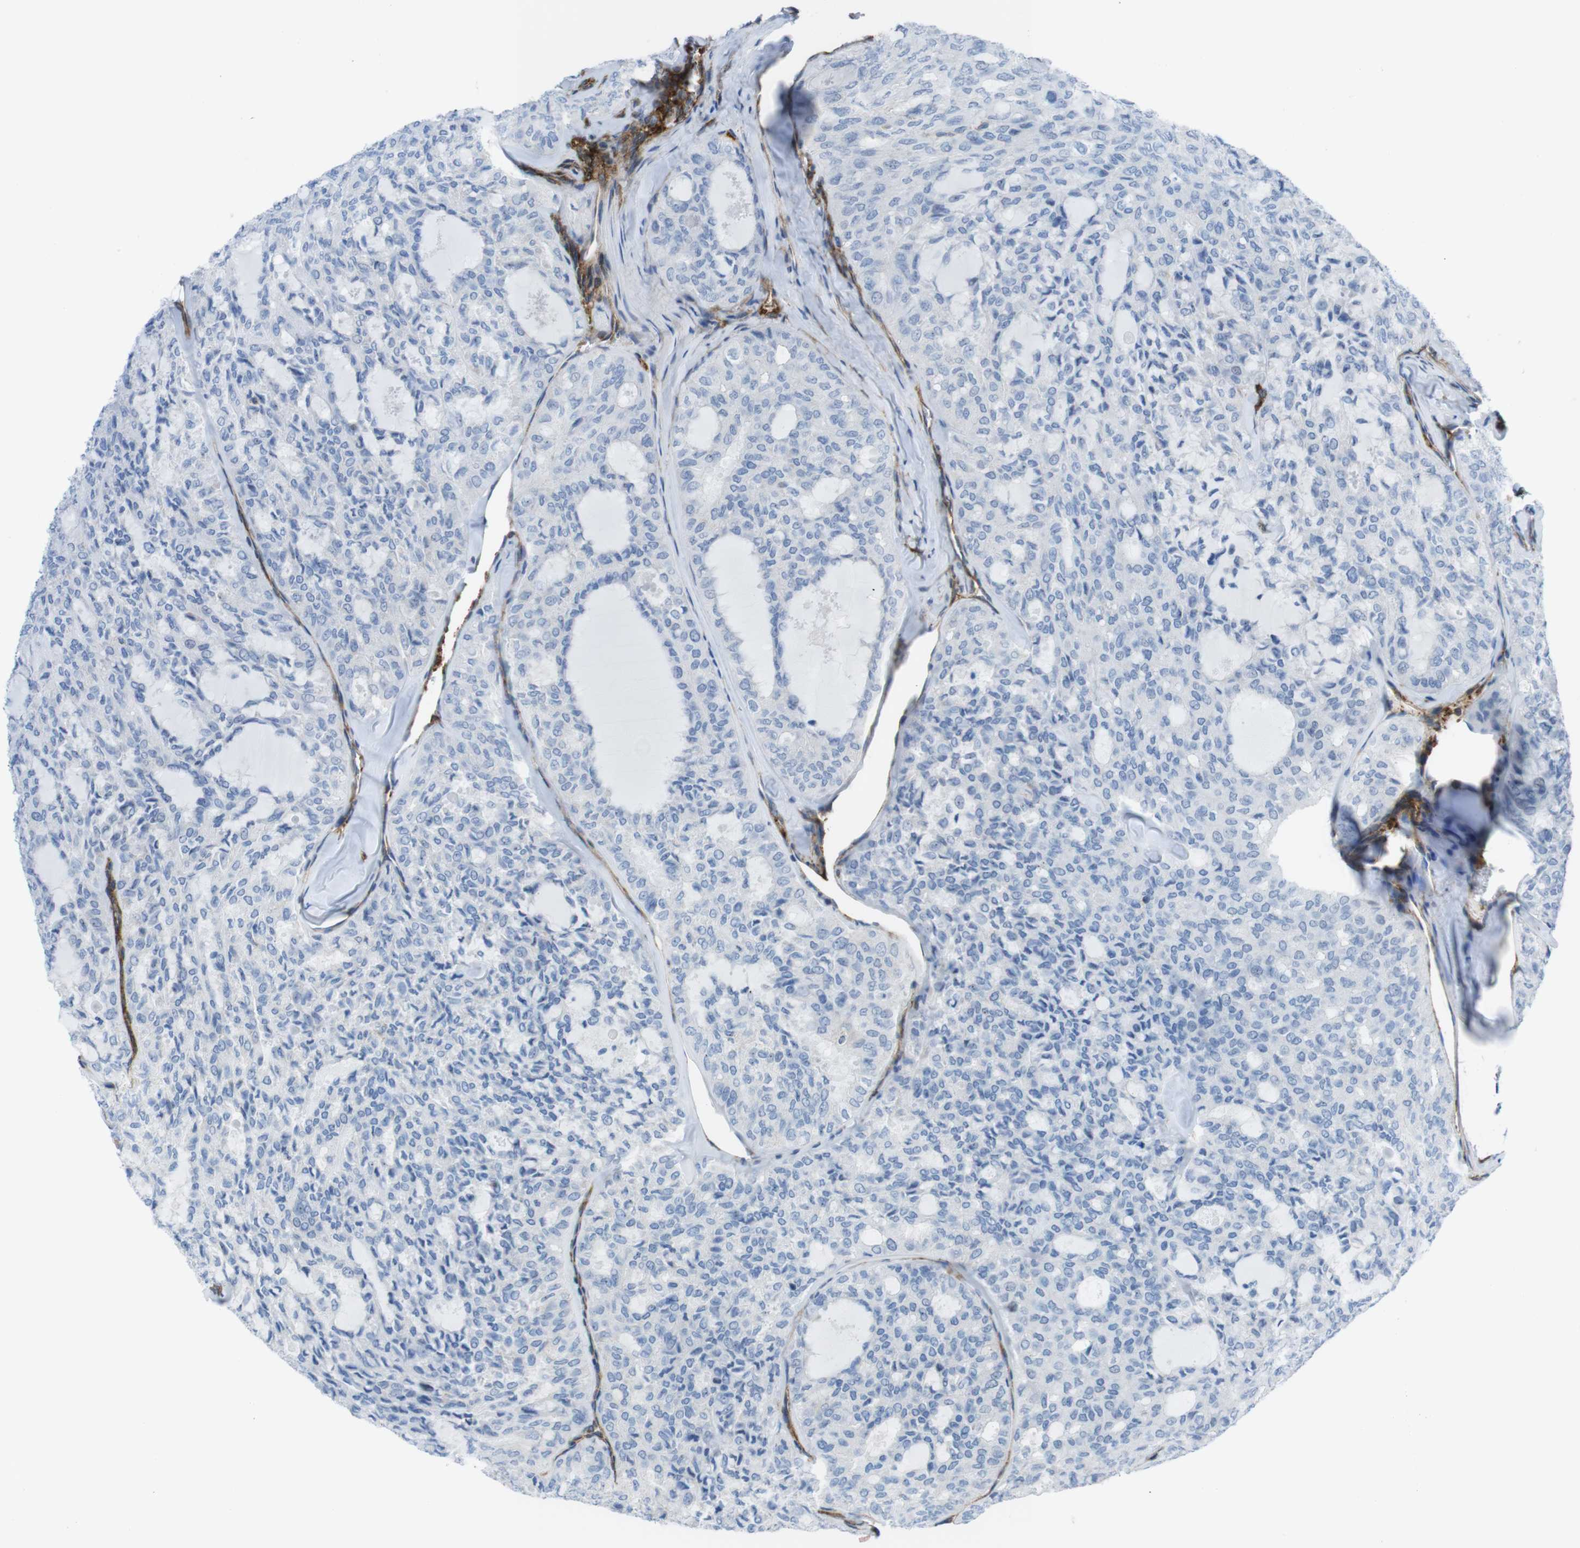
{"staining": {"intensity": "negative", "quantity": "none", "location": "none"}, "tissue": "thyroid cancer", "cell_type": "Tumor cells", "image_type": "cancer", "snomed": [{"axis": "morphology", "description": "Follicular adenoma carcinoma, NOS"}, {"axis": "topography", "description": "Thyroid gland"}], "caption": "An image of human follicular adenoma carcinoma (thyroid) is negative for staining in tumor cells. (DAB (3,3'-diaminobenzidine) IHC with hematoxylin counter stain).", "gene": "DIAPH2", "patient": {"sex": "male", "age": 75}}